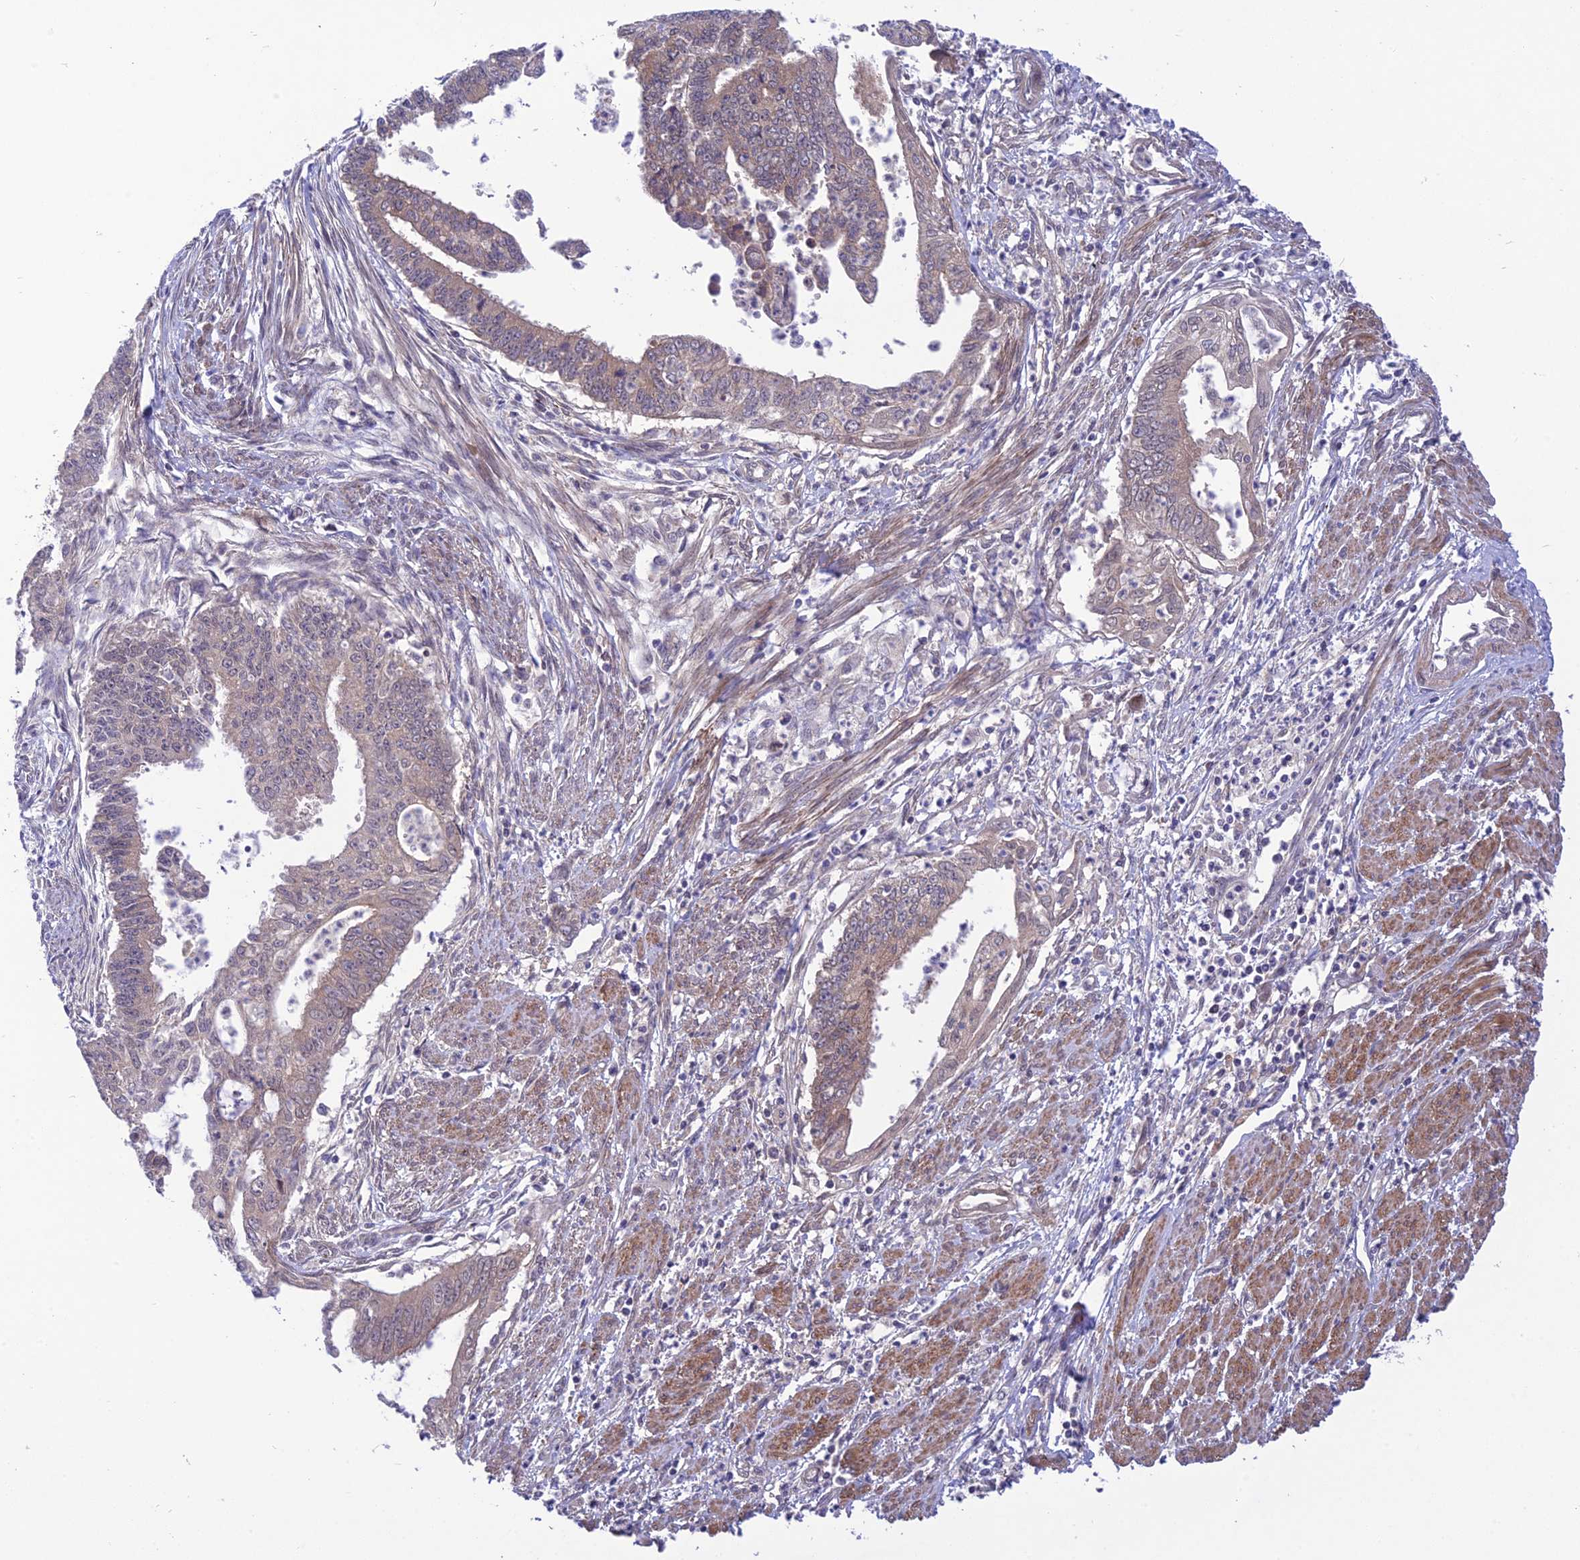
{"staining": {"intensity": "weak", "quantity": "<25%", "location": "cytoplasmic/membranous"}, "tissue": "endometrial cancer", "cell_type": "Tumor cells", "image_type": "cancer", "snomed": [{"axis": "morphology", "description": "Adenocarcinoma, NOS"}, {"axis": "topography", "description": "Endometrium"}], "caption": "Immunohistochemical staining of human adenocarcinoma (endometrial) shows no significant expression in tumor cells.", "gene": "UROS", "patient": {"sex": "female", "age": 73}}